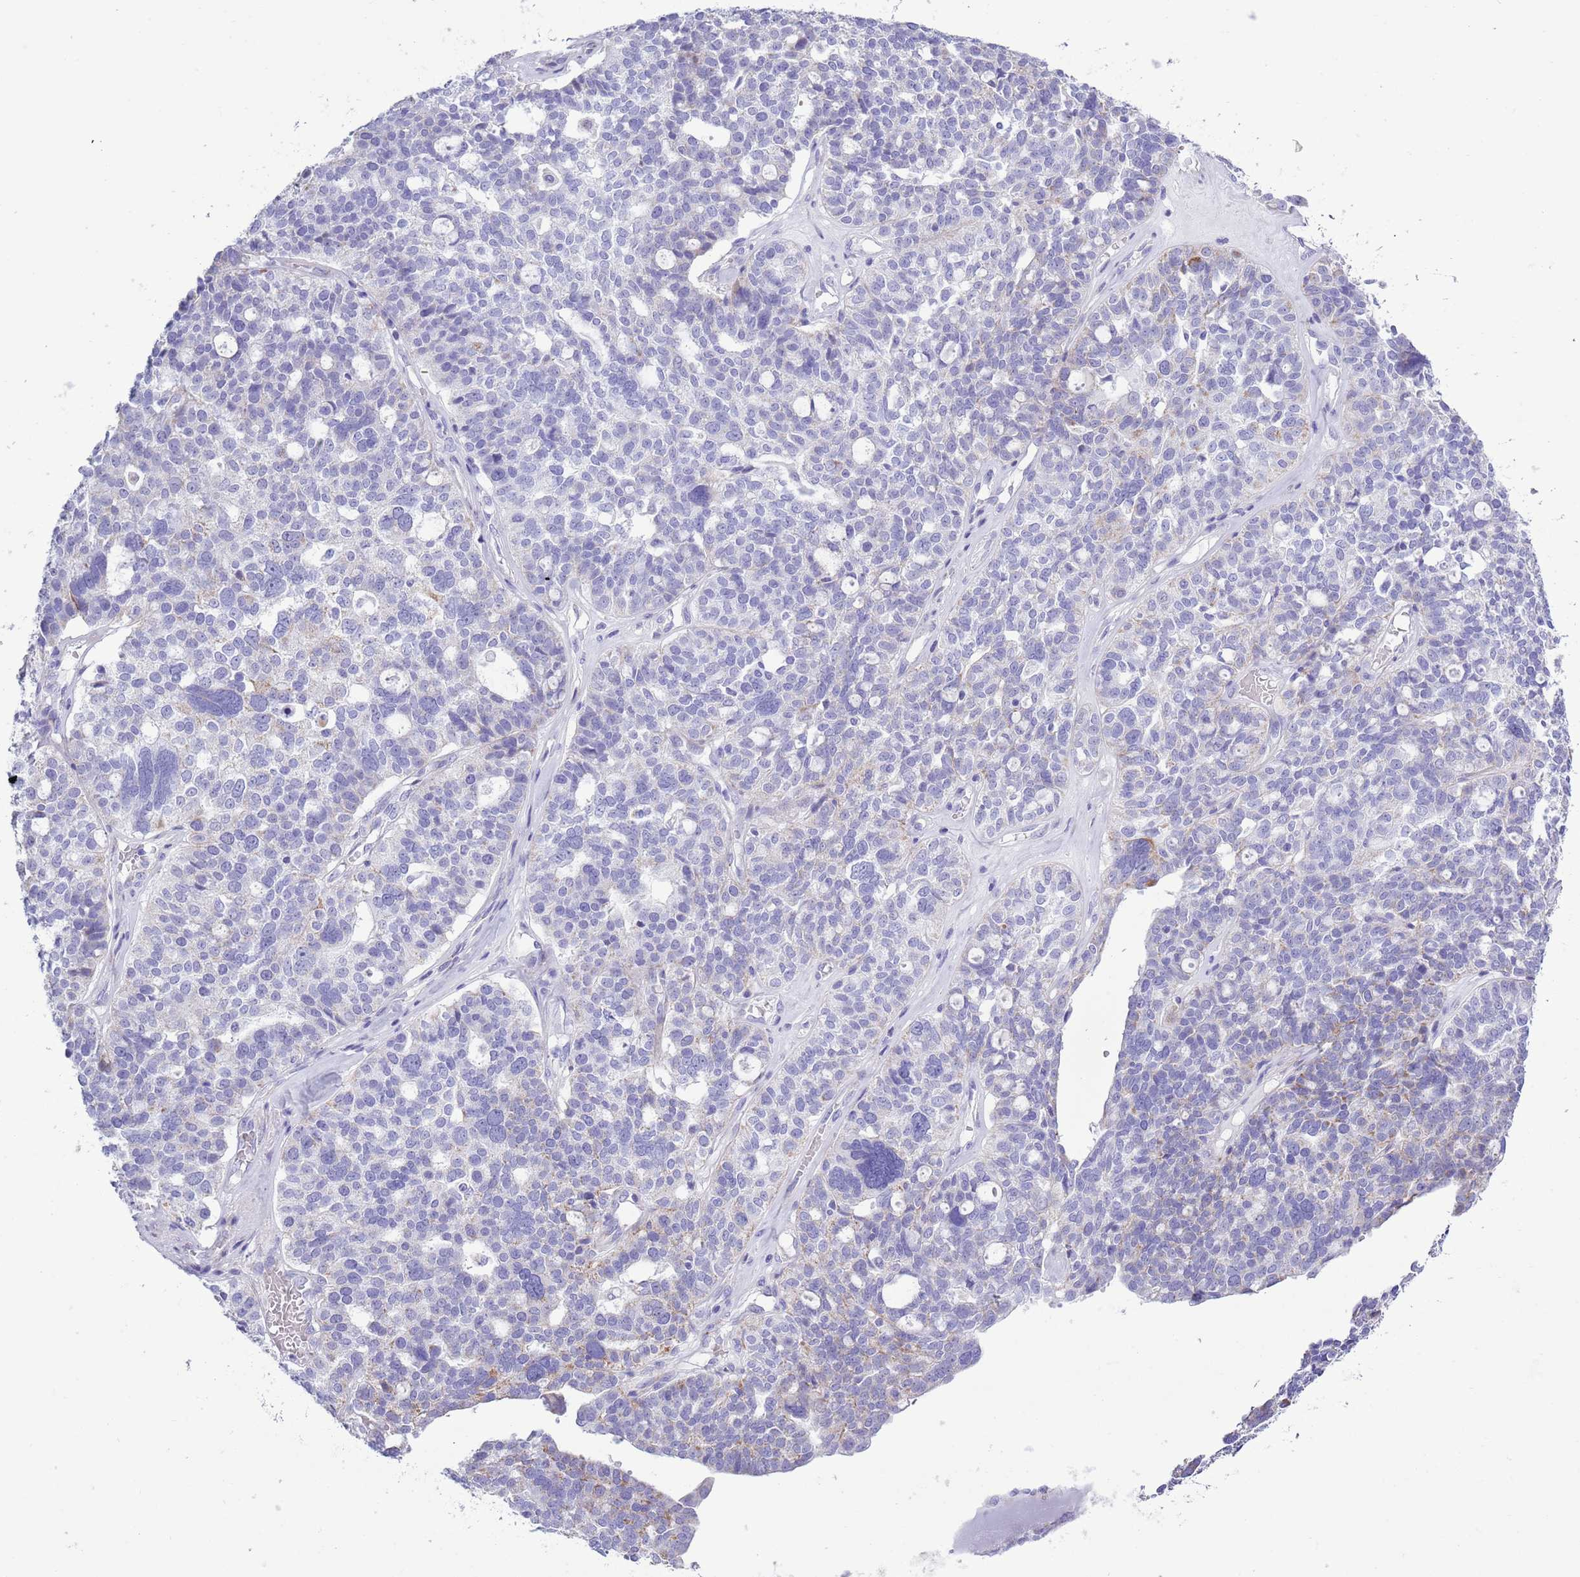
{"staining": {"intensity": "weak", "quantity": "<25%", "location": "cytoplasmic/membranous"}, "tissue": "ovarian cancer", "cell_type": "Tumor cells", "image_type": "cancer", "snomed": [{"axis": "morphology", "description": "Cystadenocarcinoma, serous, NOS"}, {"axis": "topography", "description": "Ovary"}], "caption": "The micrograph shows no significant expression in tumor cells of serous cystadenocarcinoma (ovarian).", "gene": "MOCOS", "patient": {"sex": "female", "age": 59}}